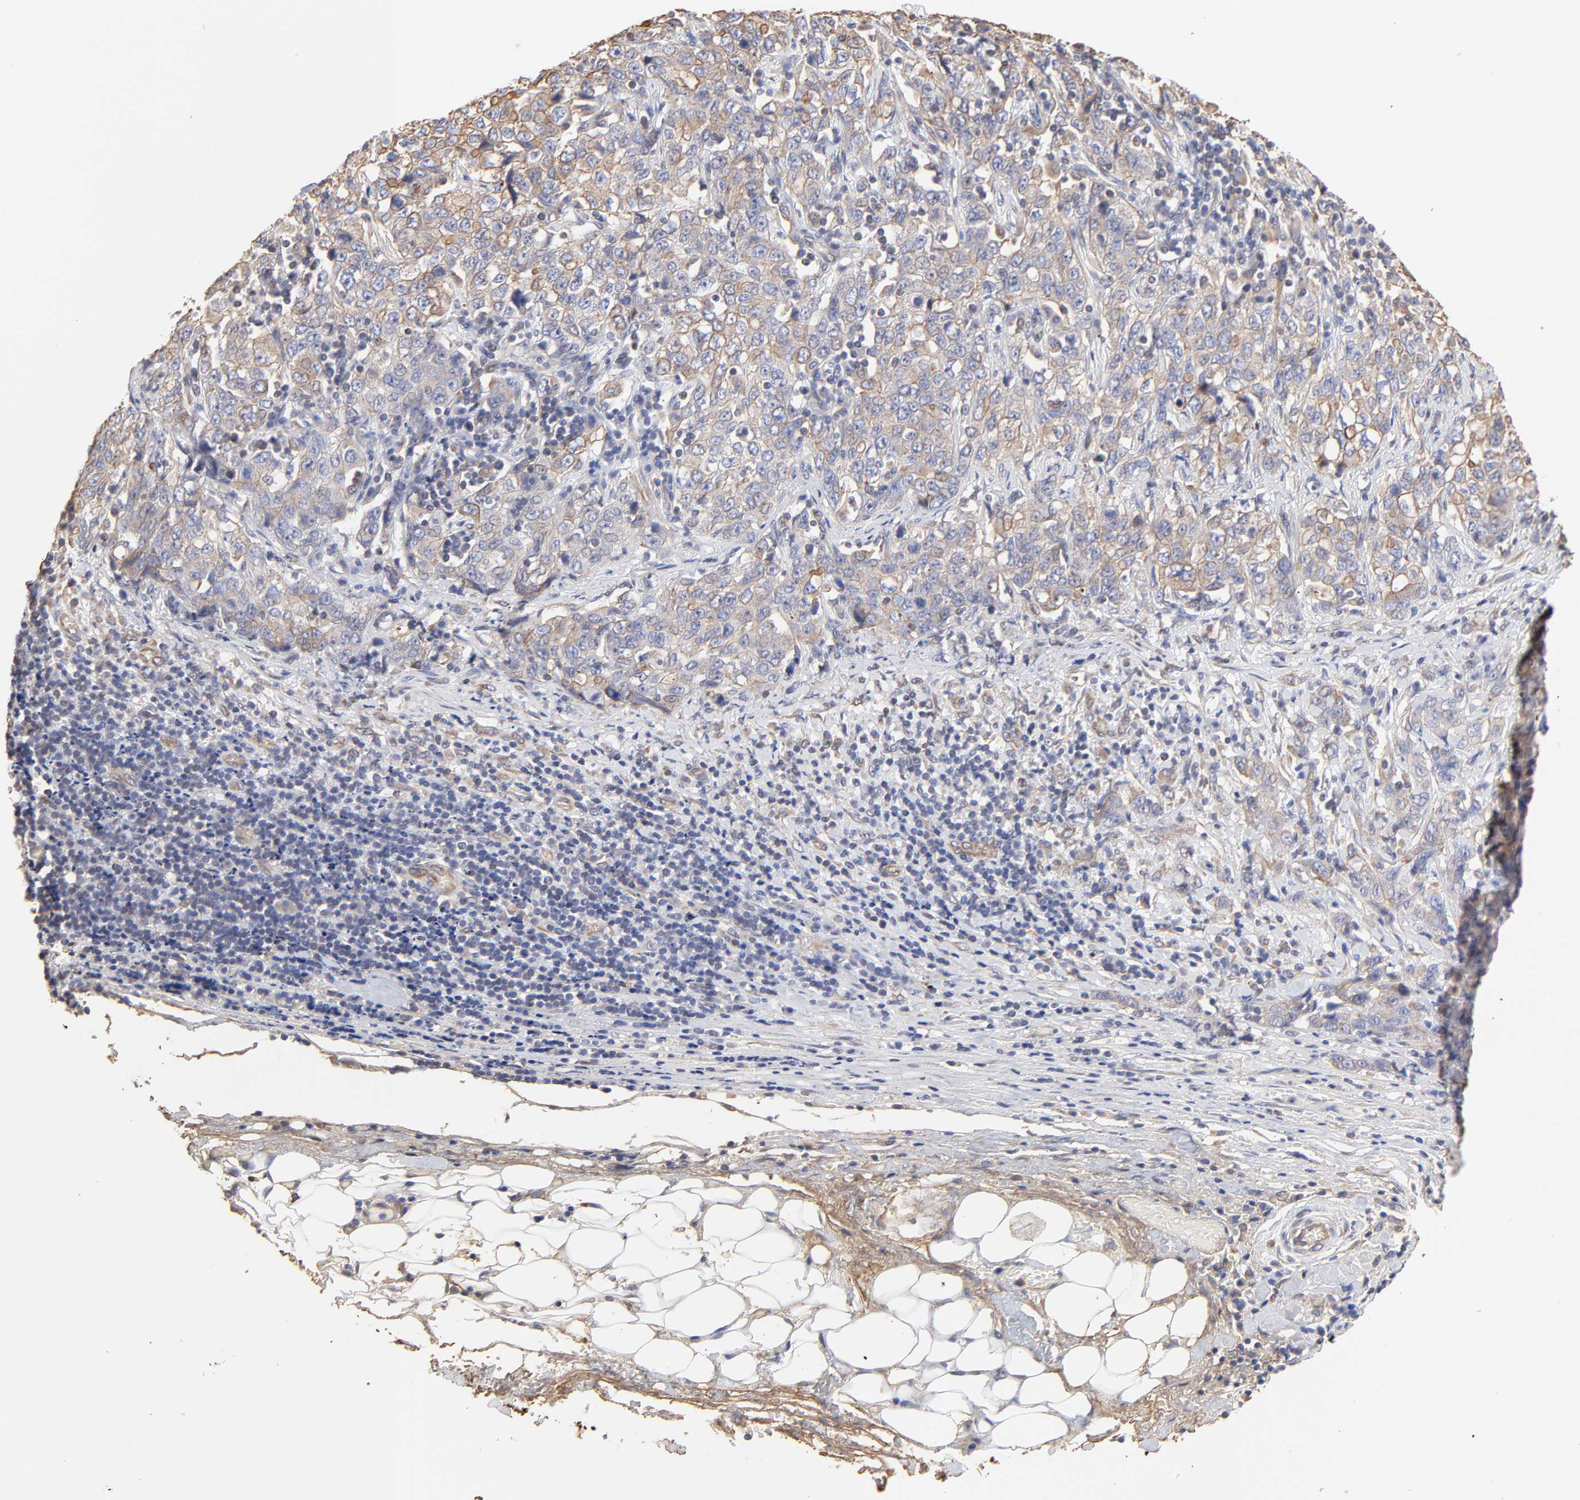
{"staining": {"intensity": "weak", "quantity": ">75%", "location": "cytoplasmic/membranous"}, "tissue": "stomach cancer", "cell_type": "Tumor cells", "image_type": "cancer", "snomed": [{"axis": "morphology", "description": "Adenocarcinoma, NOS"}, {"axis": "topography", "description": "Stomach"}], "caption": "Immunohistochemical staining of stomach cancer exhibits weak cytoplasmic/membranous protein staining in about >75% of tumor cells. (DAB (3,3'-diaminobenzidine) = brown stain, brightfield microscopy at high magnification).", "gene": "LRCH2", "patient": {"sex": "male", "age": 48}}